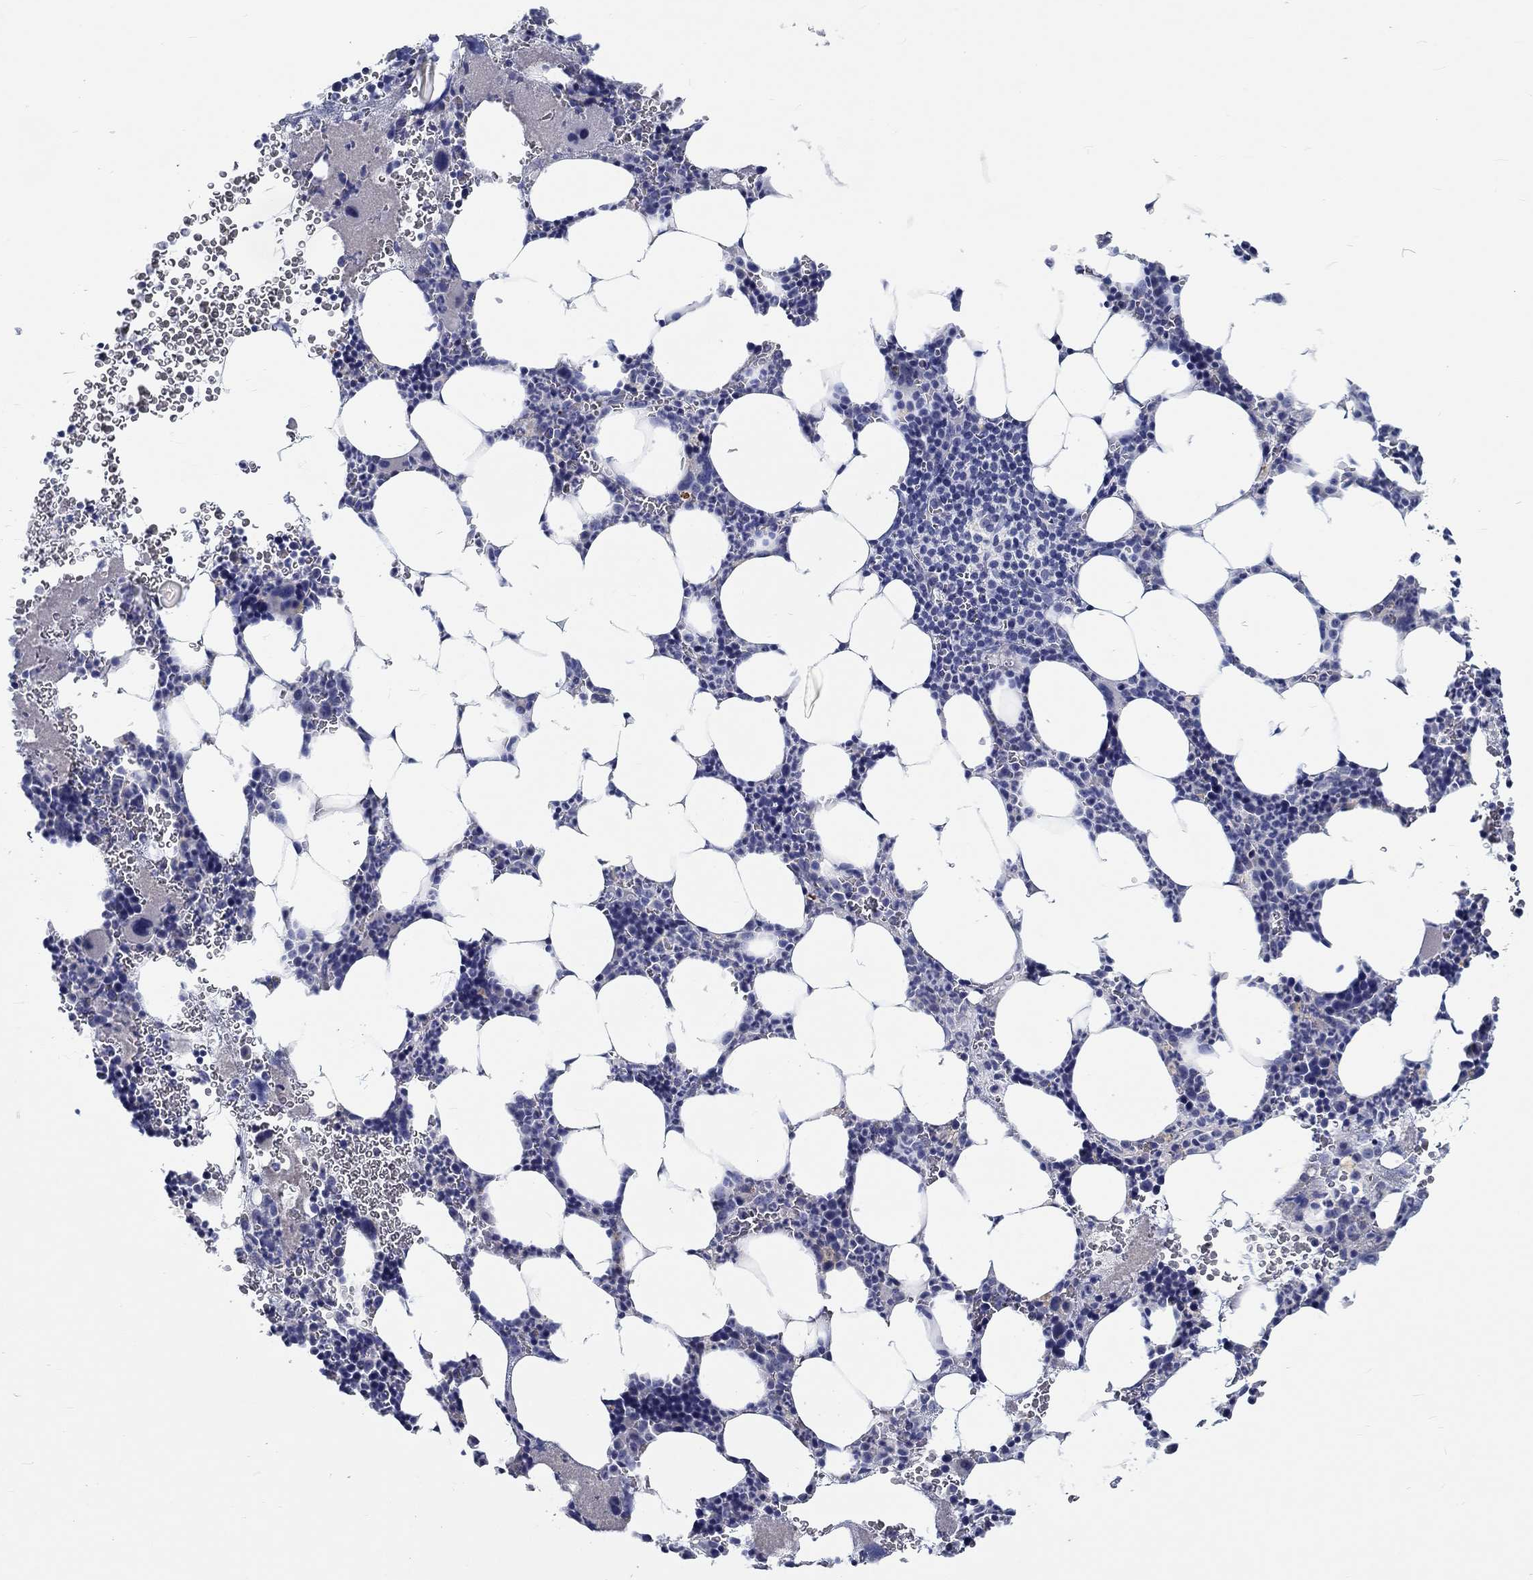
{"staining": {"intensity": "negative", "quantity": "none", "location": "none"}, "tissue": "bone marrow", "cell_type": "Hematopoietic cells", "image_type": "normal", "snomed": [{"axis": "morphology", "description": "Normal tissue, NOS"}, {"axis": "topography", "description": "Bone marrow"}], "caption": "DAB immunohistochemical staining of normal bone marrow reveals no significant expression in hematopoietic cells.", "gene": "MYBPC1", "patient": {"sex": "male", "age": 44}}